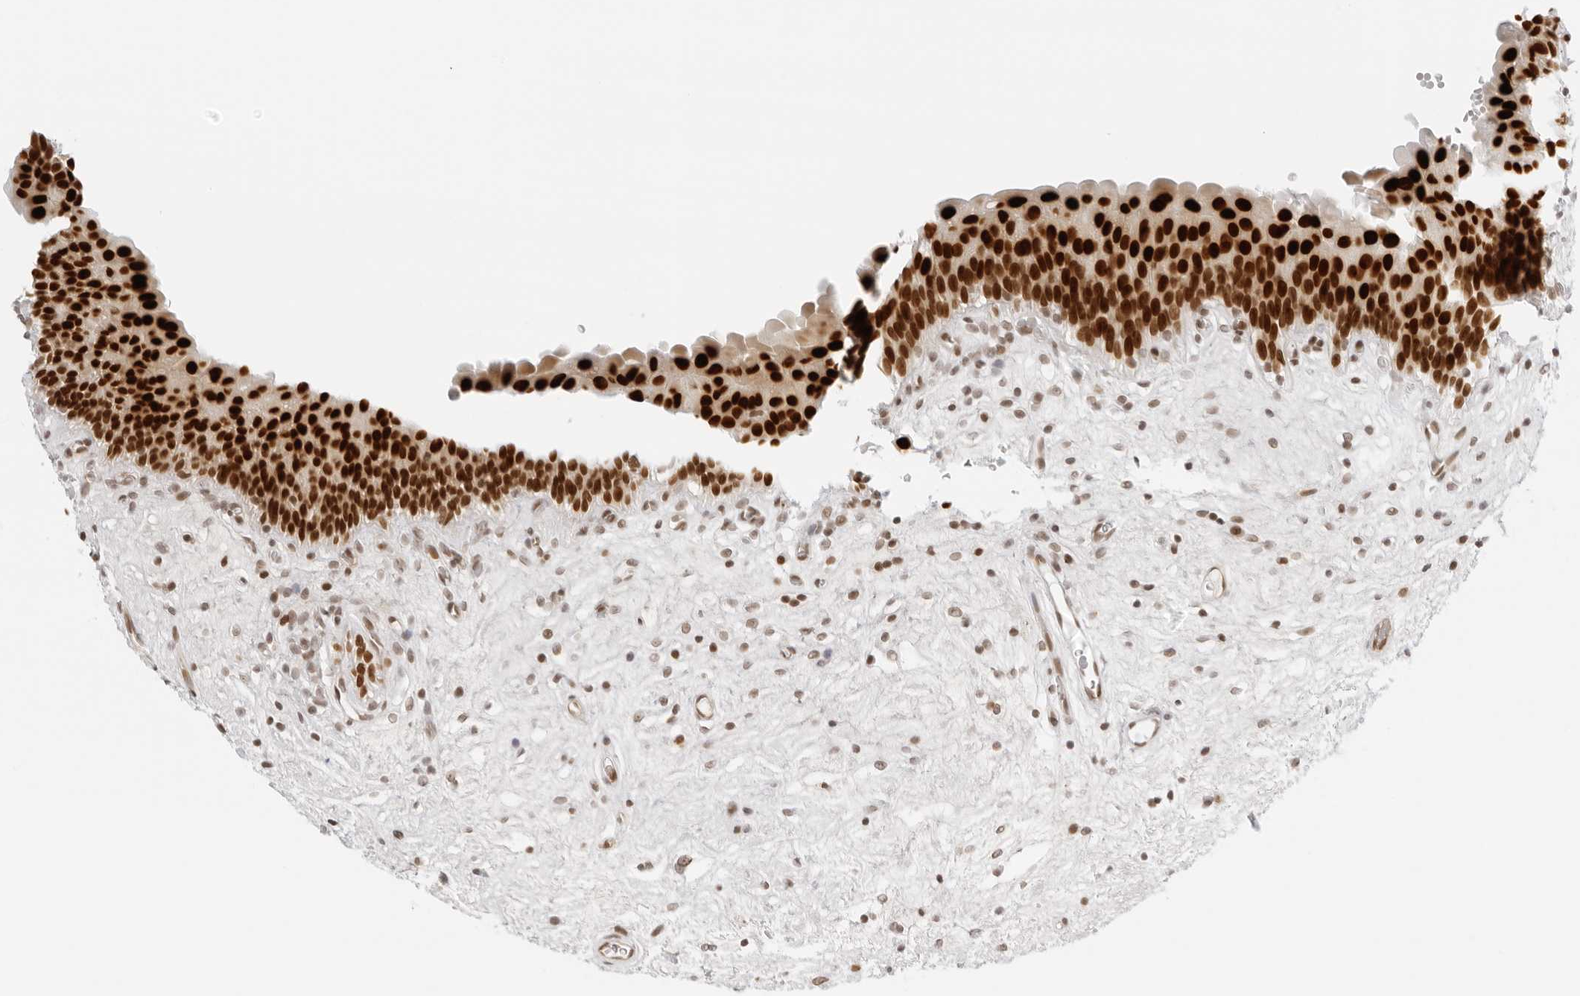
{"staining": {"intensity": "strong", "quantity": ">75%", "location": "nuclear"}, "tissue": "urinary bladder", "cell_type": "Urothelial cells", "image_type": "normal", "snomed": [{"axis": "morphology", "description": "Normal tissue, NOS"}, {"axis": "topography", "description": "Urinary bladder"}], "caption": "Urothelial cells demonstrate strong nuclear positivity in approximately >75% of cells in unremarkable urinary bladder. (brown staining indicates protein expression, while blue staining denotes nuclei).", "gene": "RCC1", "patient": {"sex": "male", "age": 83}}